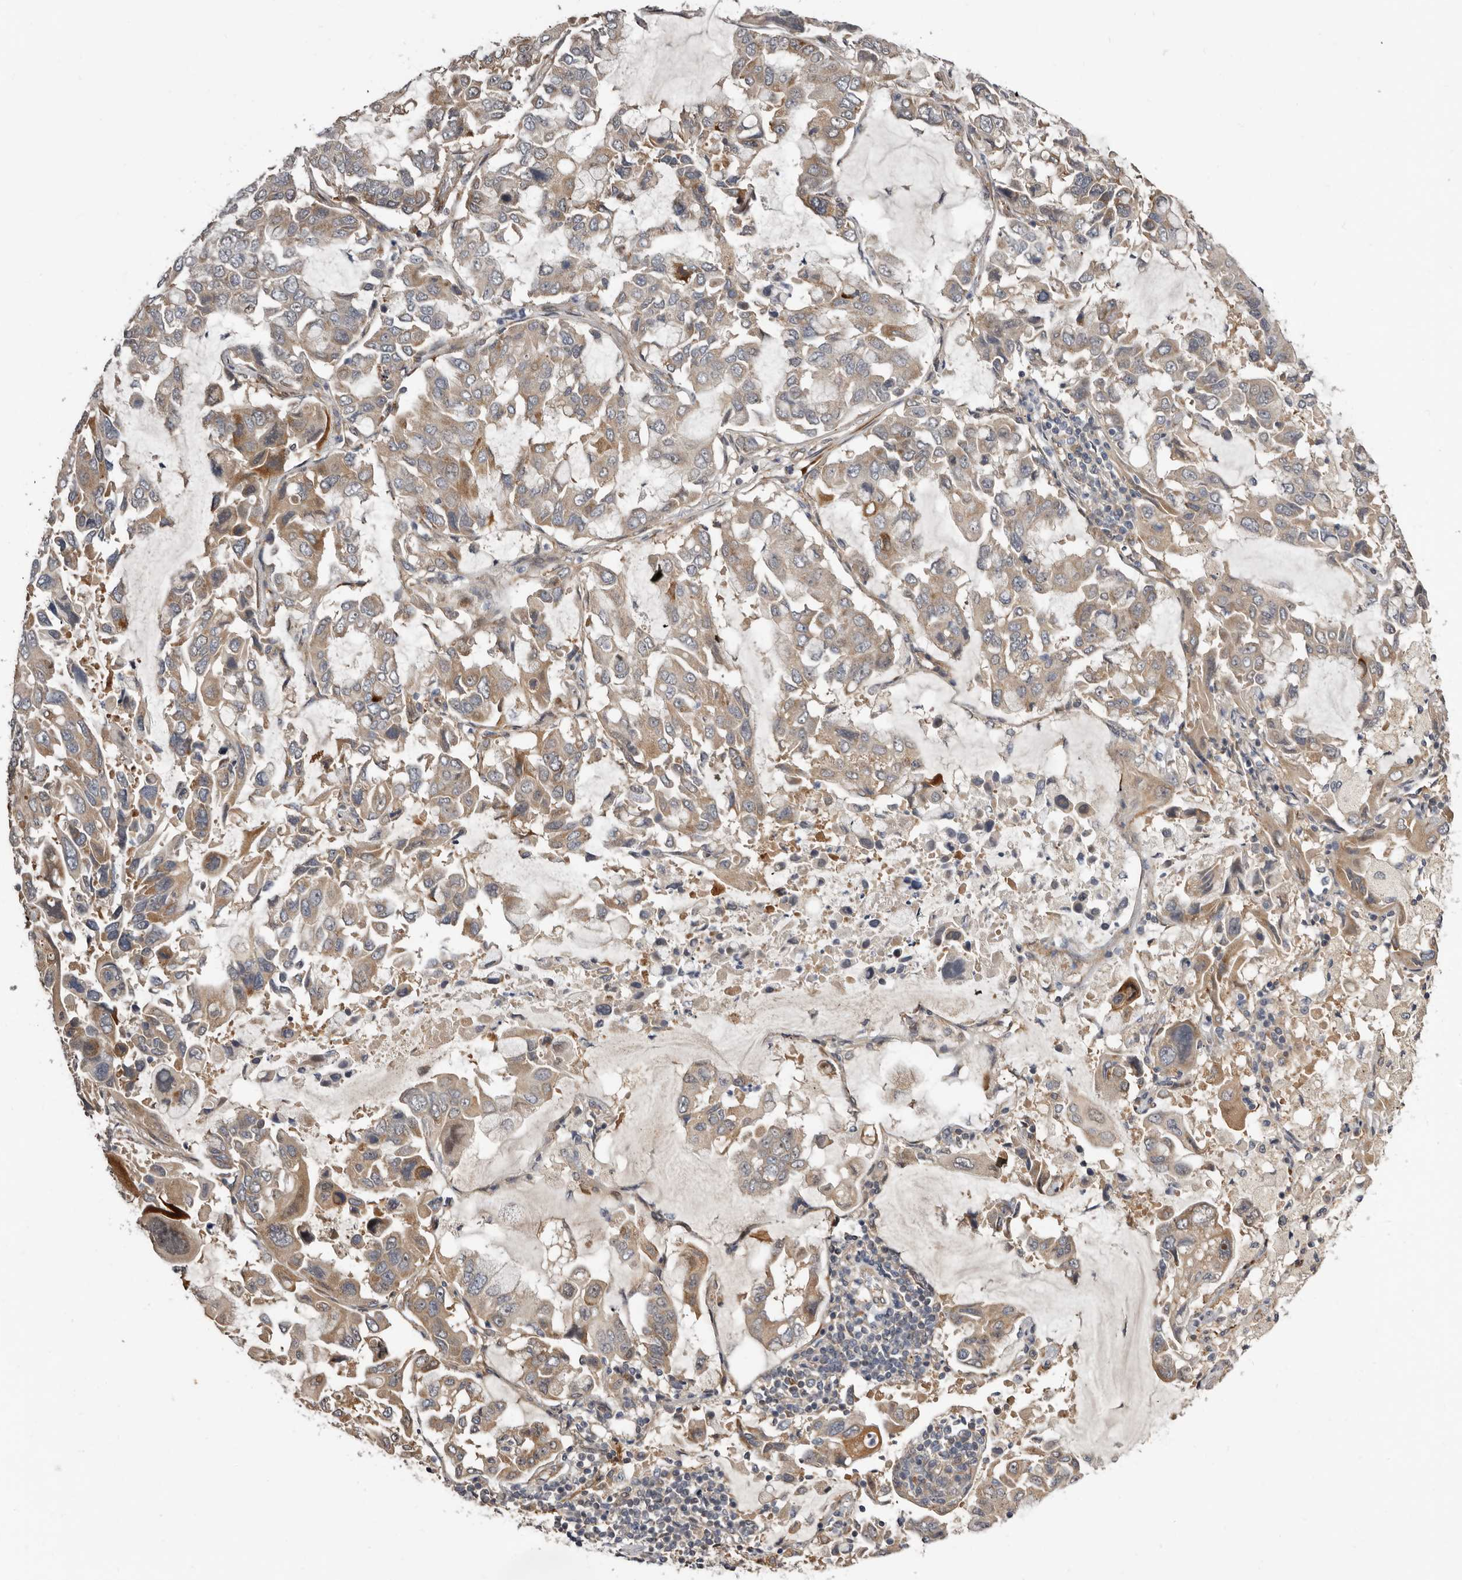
{"staining": {"intensity": "weak", "quantity": "25%-75%", "location": "cytoplasmic/membranous"}, "tissue": "lung cancer", "cell_type": "Tumor cells", "image_type": "cancer", "snomed": [{"axis": "morphology", "description": "Adenocarcinoma, NOS"}, {"axis": "topography", "description": "Lung"}], "caption": "Weak cytoplasmic/membranous staining is seen in approximately 25%-75% of tumor cells in lung adenocarcinoma.", "gene": "SBDS", "patient": {"sex": "male", "age": 64}}